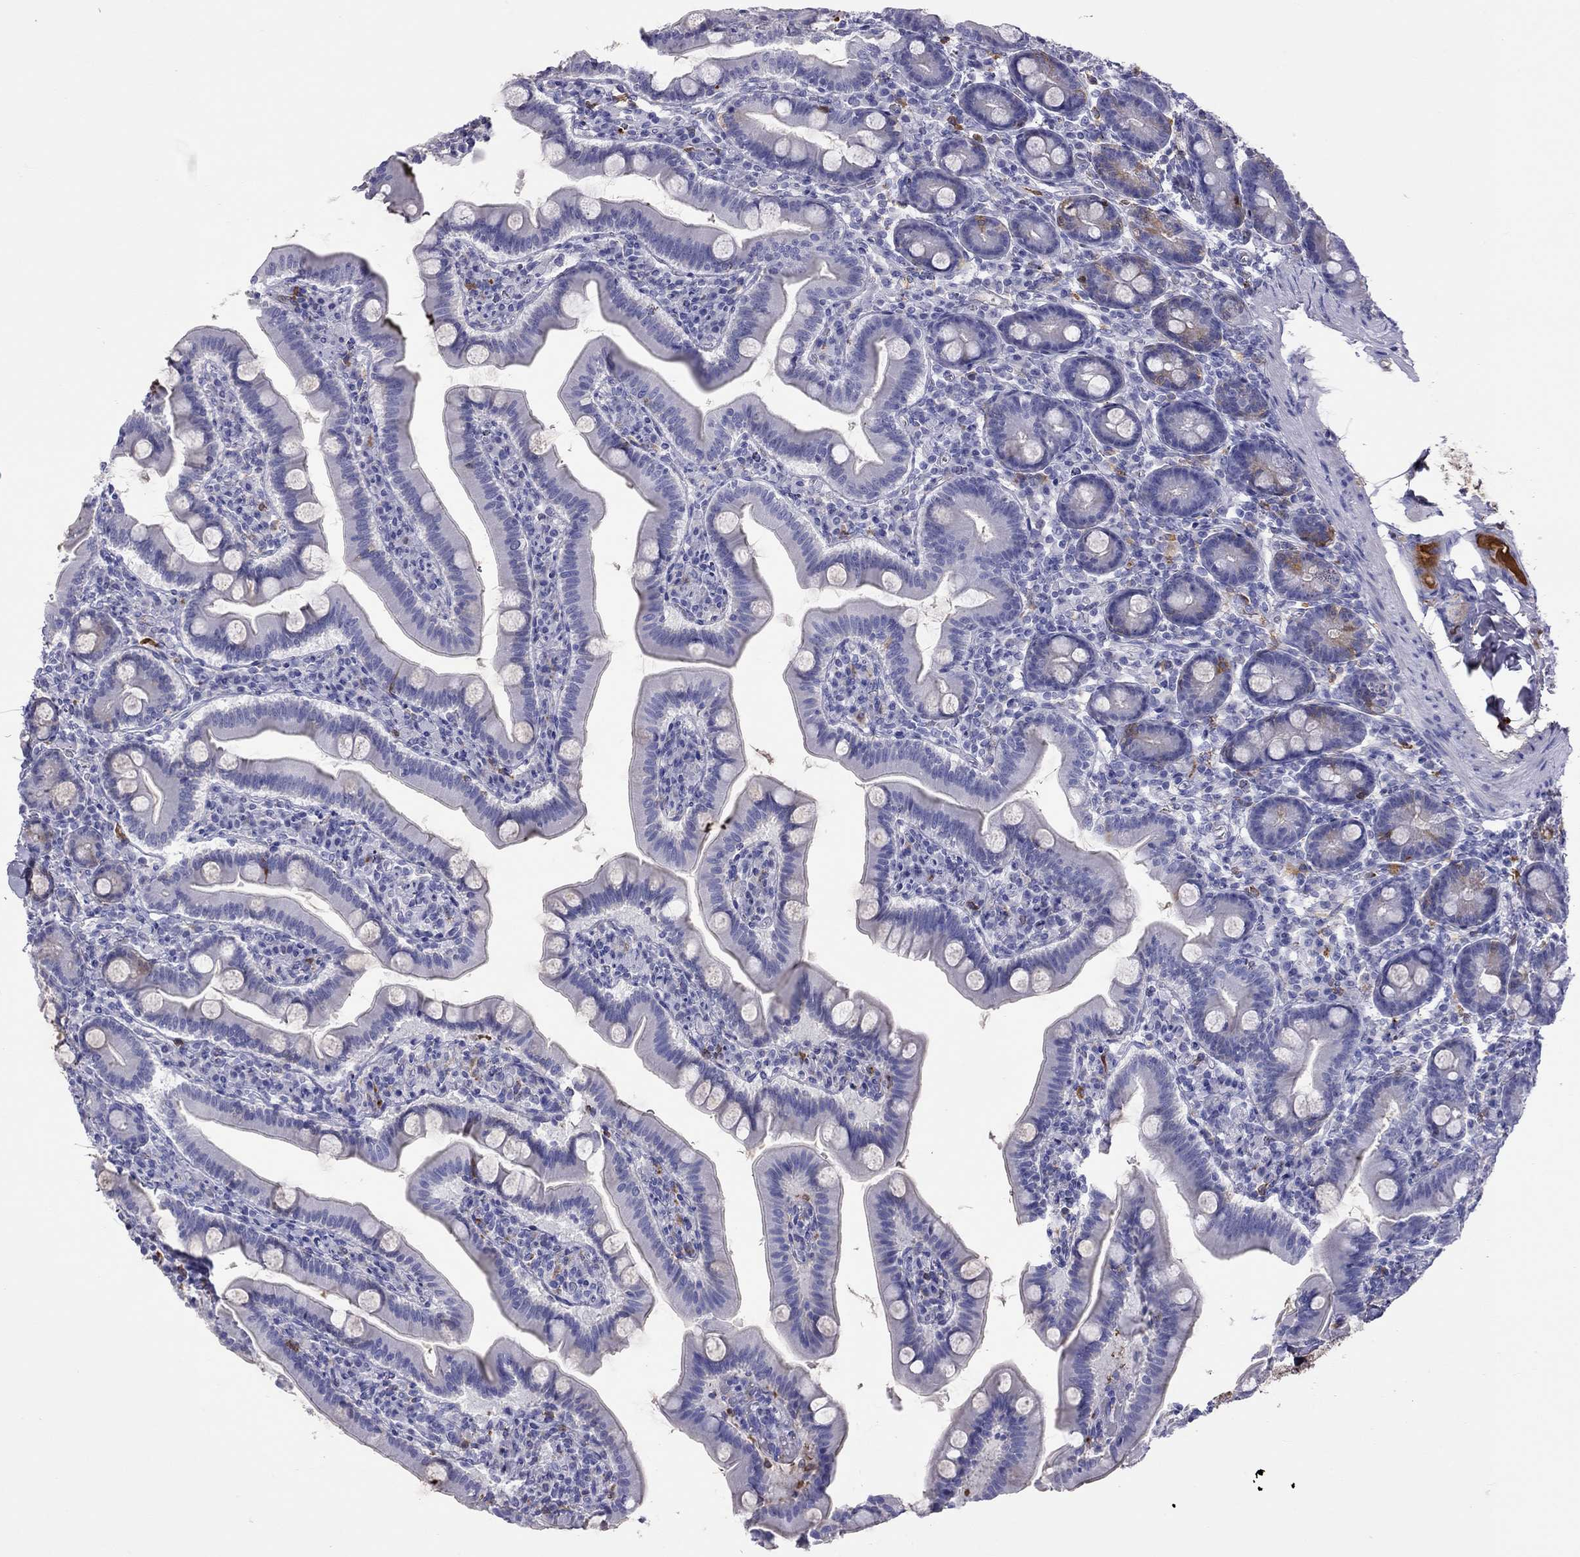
{"staining": {"intensity": "weak", "quantity": "<25%", "location": "cytoplasmic/membranous"}, "tissue": "small intestine", "cell_type": "Glandular cells", "image_type": "normal", "snomed": [{"axis": "morphology", "description": "Normal tissue, NOS"}, {"axis": "topography", "description": "Small intestine"}], "caption": "Small intestine stained for a protein using IHC exhibits no expression glandular cells.", "gene": "SERPINA3", "patient": {"sex": "male", "age": 66}}